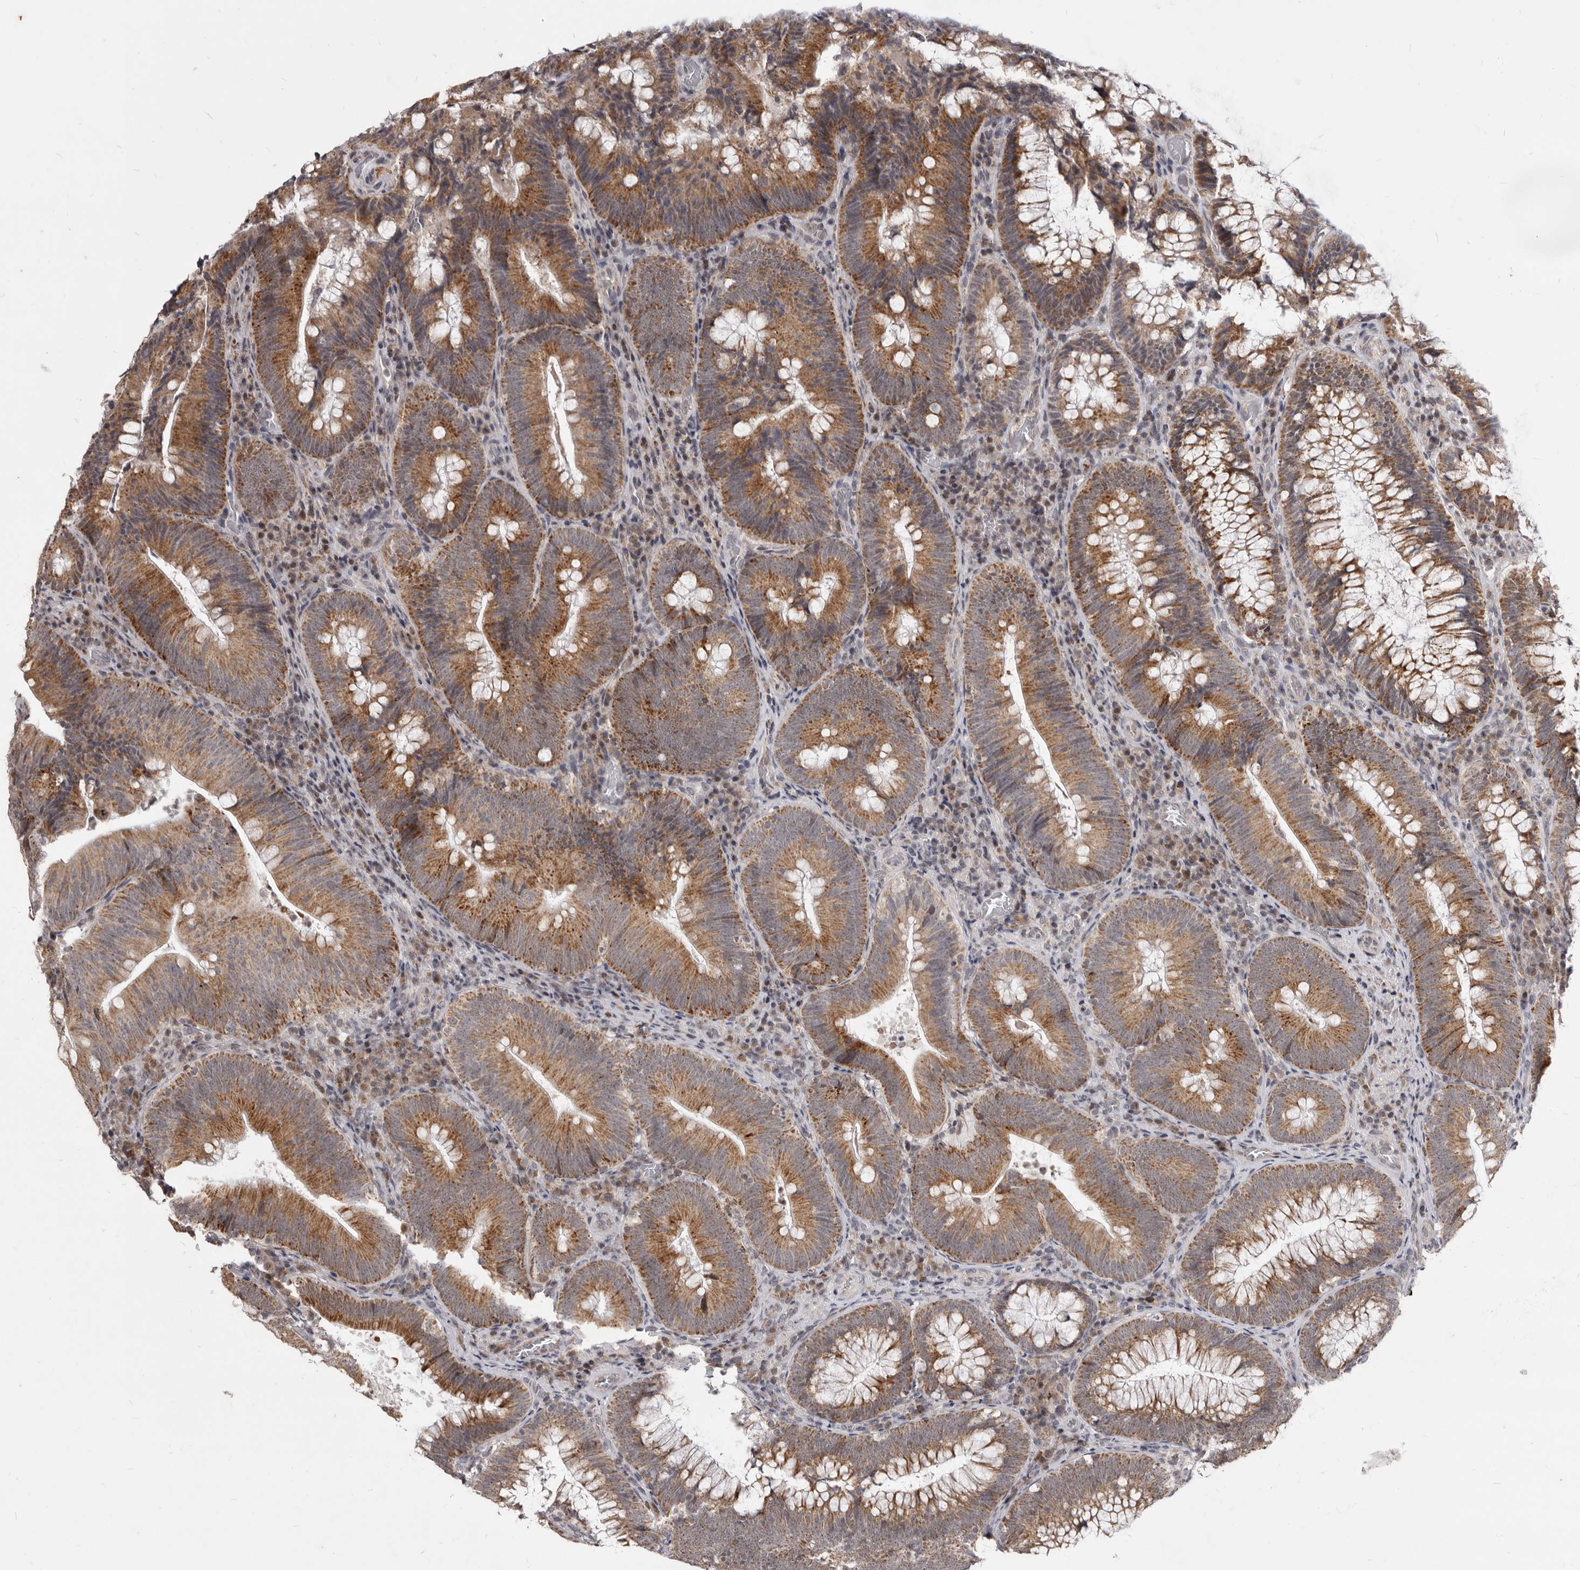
{"staining": {"intensity": "moderate", "quantity": ">75%", "location": "cytoplasmic/membranous"}, "tissue": "colorectal cancer", "cell_type": "Tumor cells", "image_type": "cancer", "snomed": [{"axis": "morphology", "description": "Normal tissue, NOS"}, {"axis": "topography", "description": "Colon"}], "caption": "A photomicrograph showing moderate cytoplasmic/membranous staining in approximately >75% of tumor cells in colorectal cancer, as visualized by brown immunohistochemical staining.", "gene": "THUMPD1", "patient": {"sex": "female", "age": 82}}